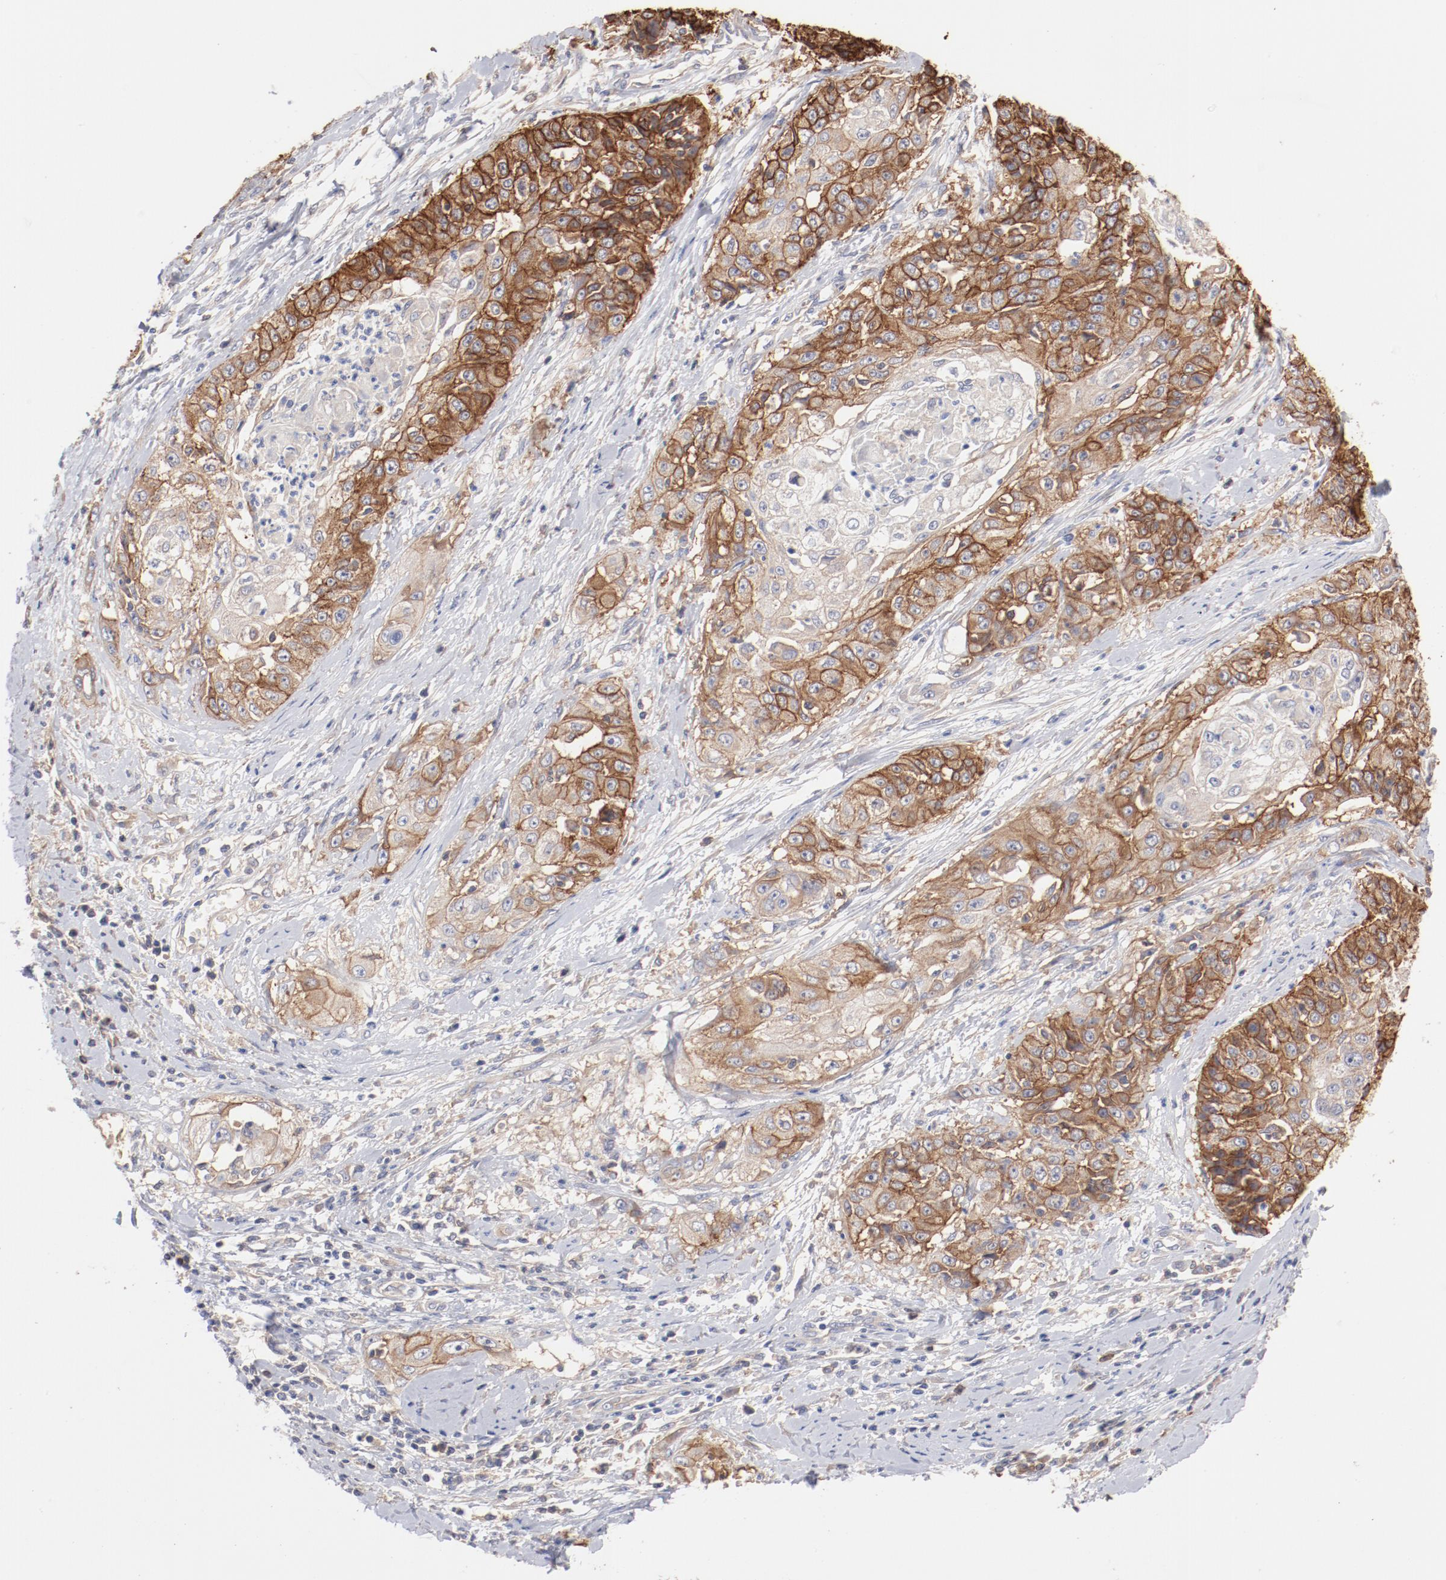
{"staining": {"intensity": "moderate", "quantity": ">75%", "location": "cytoplasmic/membranous"}, "tissue": "cervical cancer", "cell_type": "Tumor cells", "image_type": "cancer", "snomed": [{"axis": "morphology", "description": "Squamous cell carcinoma, NOS"}, {"axis": "topography", "description": "Cervix"}], "caption": "This image exhibits IHC staining of human squamous cell carcinoma (cervical), with medium moderate cytoplasmic/membranous expression in approximately >75% of tumor cells.", "gene": "SETD3", "patient": {"sex": "female", "age": 64}}